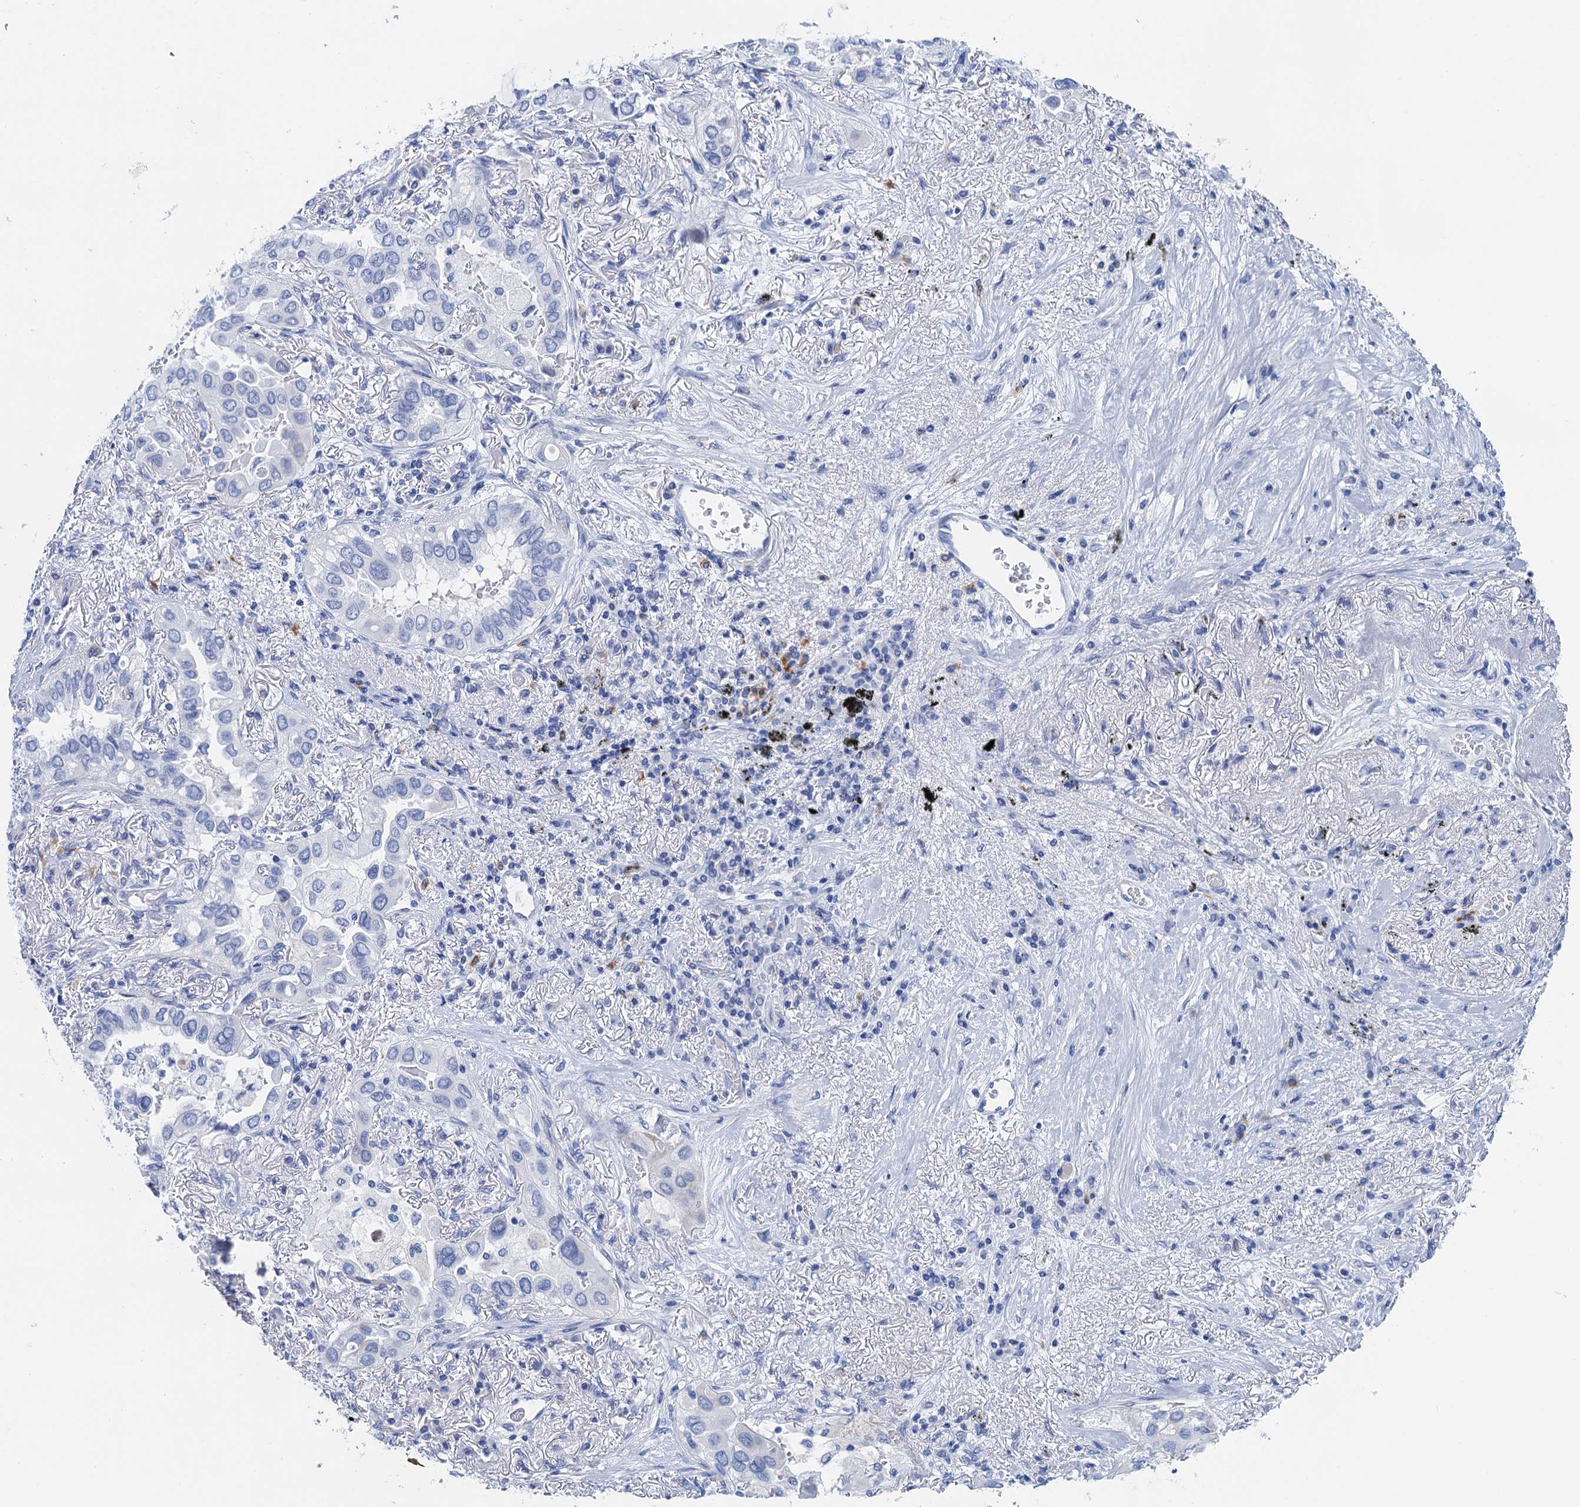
{"staining": {"intensity": "negative", "quantity": "none", "location": "none"}, "tissue": "lung cancer", "cell_type": "Tumor cells", "image_type": "cancer", "snomed": [{"axis": "morphology", "description": "Adenocarcinoma, NOS"}, {"axis": "topography", "description": "Lung"}], "caption": "Immunohistochemistry photomicrograph of lung cancer stained for a protein (brown), which shows no expression in tumor cells. The staining was performed using DAB to visualize the protein expression in brown, while the nuclei were stained in blue with hematoxylin (Magnification: 20x).", "gene": "NLRP10", "patient": {"sex": "female", "age": 76}}